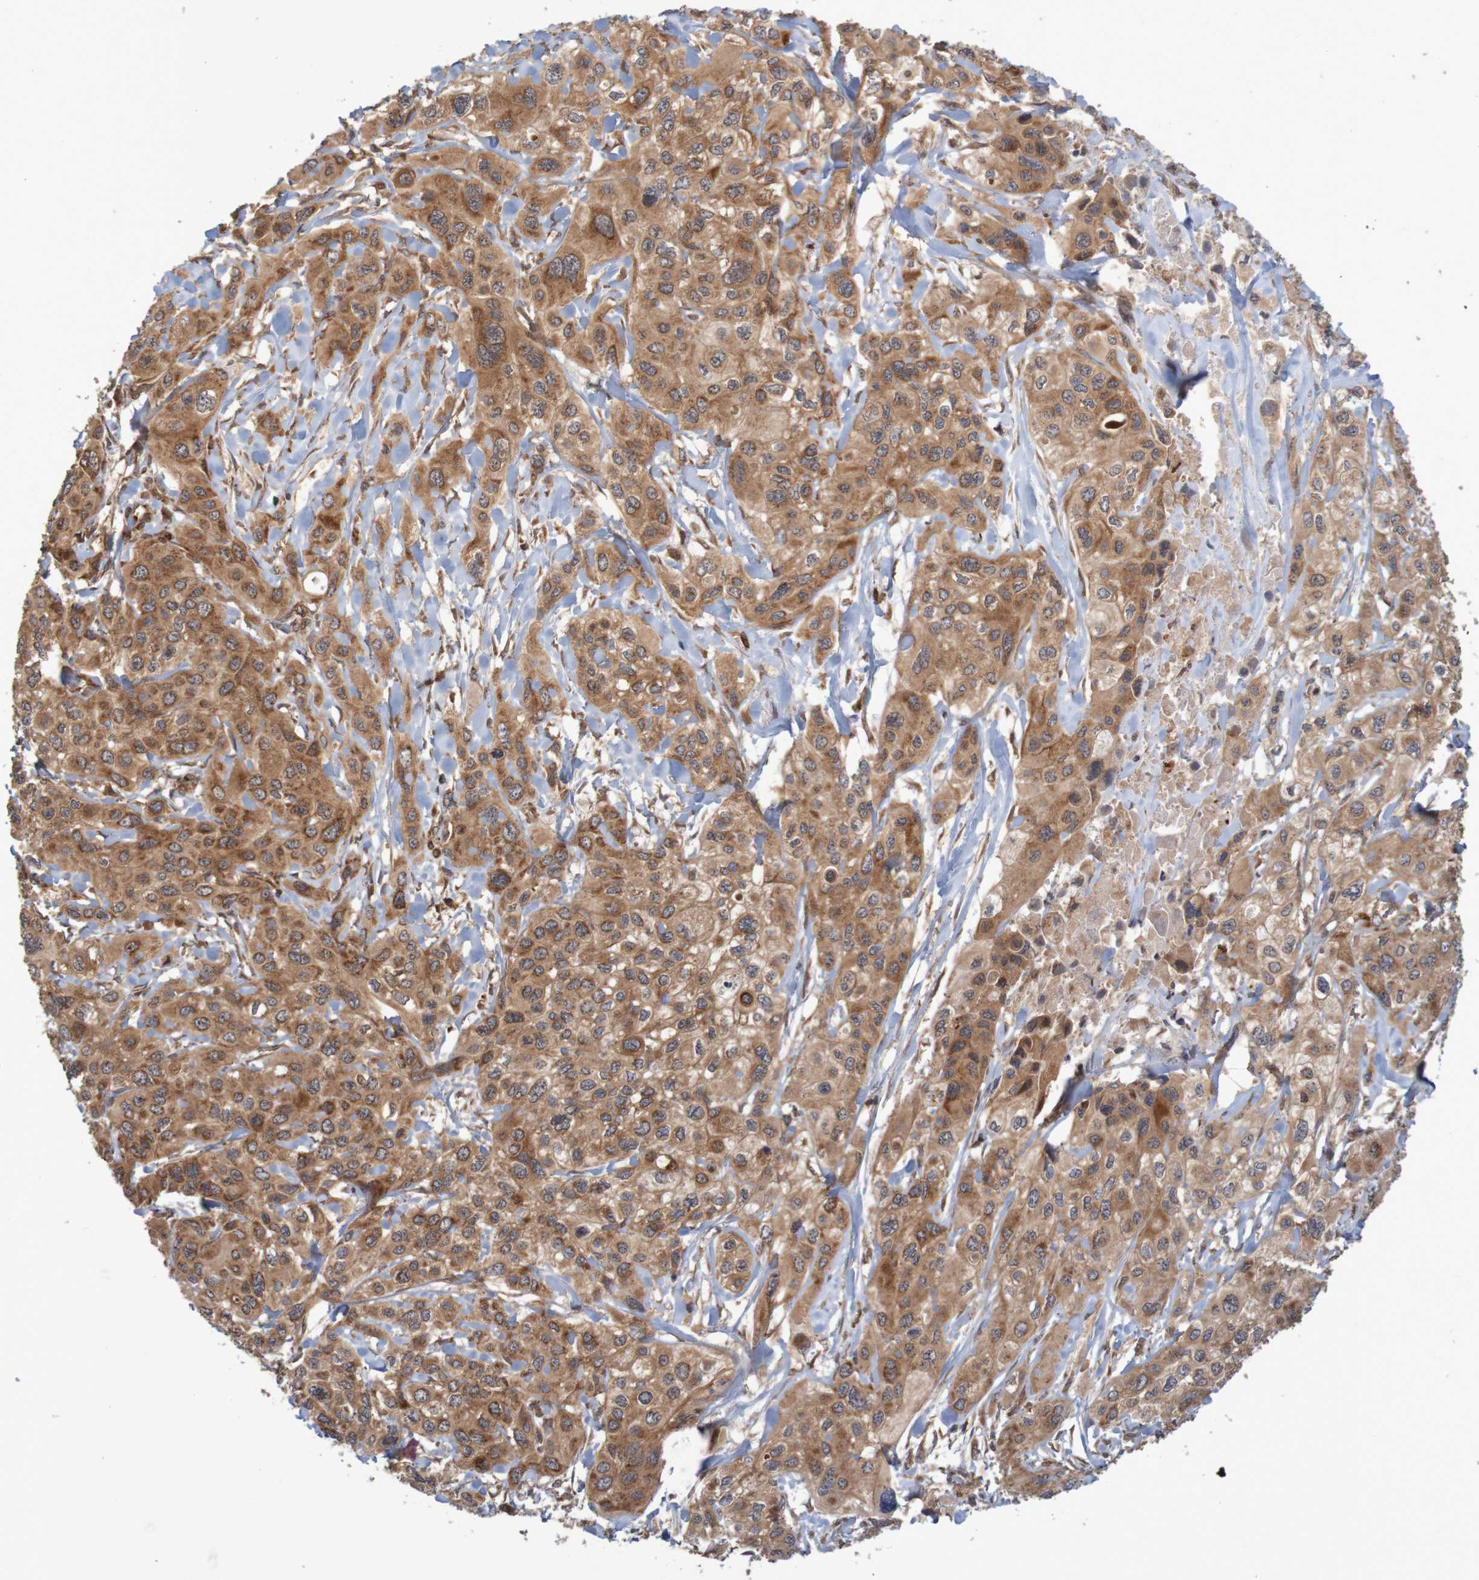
{"staining": {"intensity": "strong", "quantity": ">75%", "location": "cytoplasmic/membranous"}, "tissue": "pancreatic cancer", "cell_type": "Tumor cells", "image_type": "cancer", "snomed": [{"axis": "morphology", "description": "Adenocarcinoma, NOS"}, {"axis": "topography", "description": "Pancreas"}], "caption": "The immunohistochemical stain labels strong cytoplasmic/membranous positivity in tumor cells of pancreatic adenocarcinoma tissue. Ihc stains the protein in brown and the nuclei are stained blue.", "gene": "MRPL52", "patient": {"sex": "male", "age": 73}}